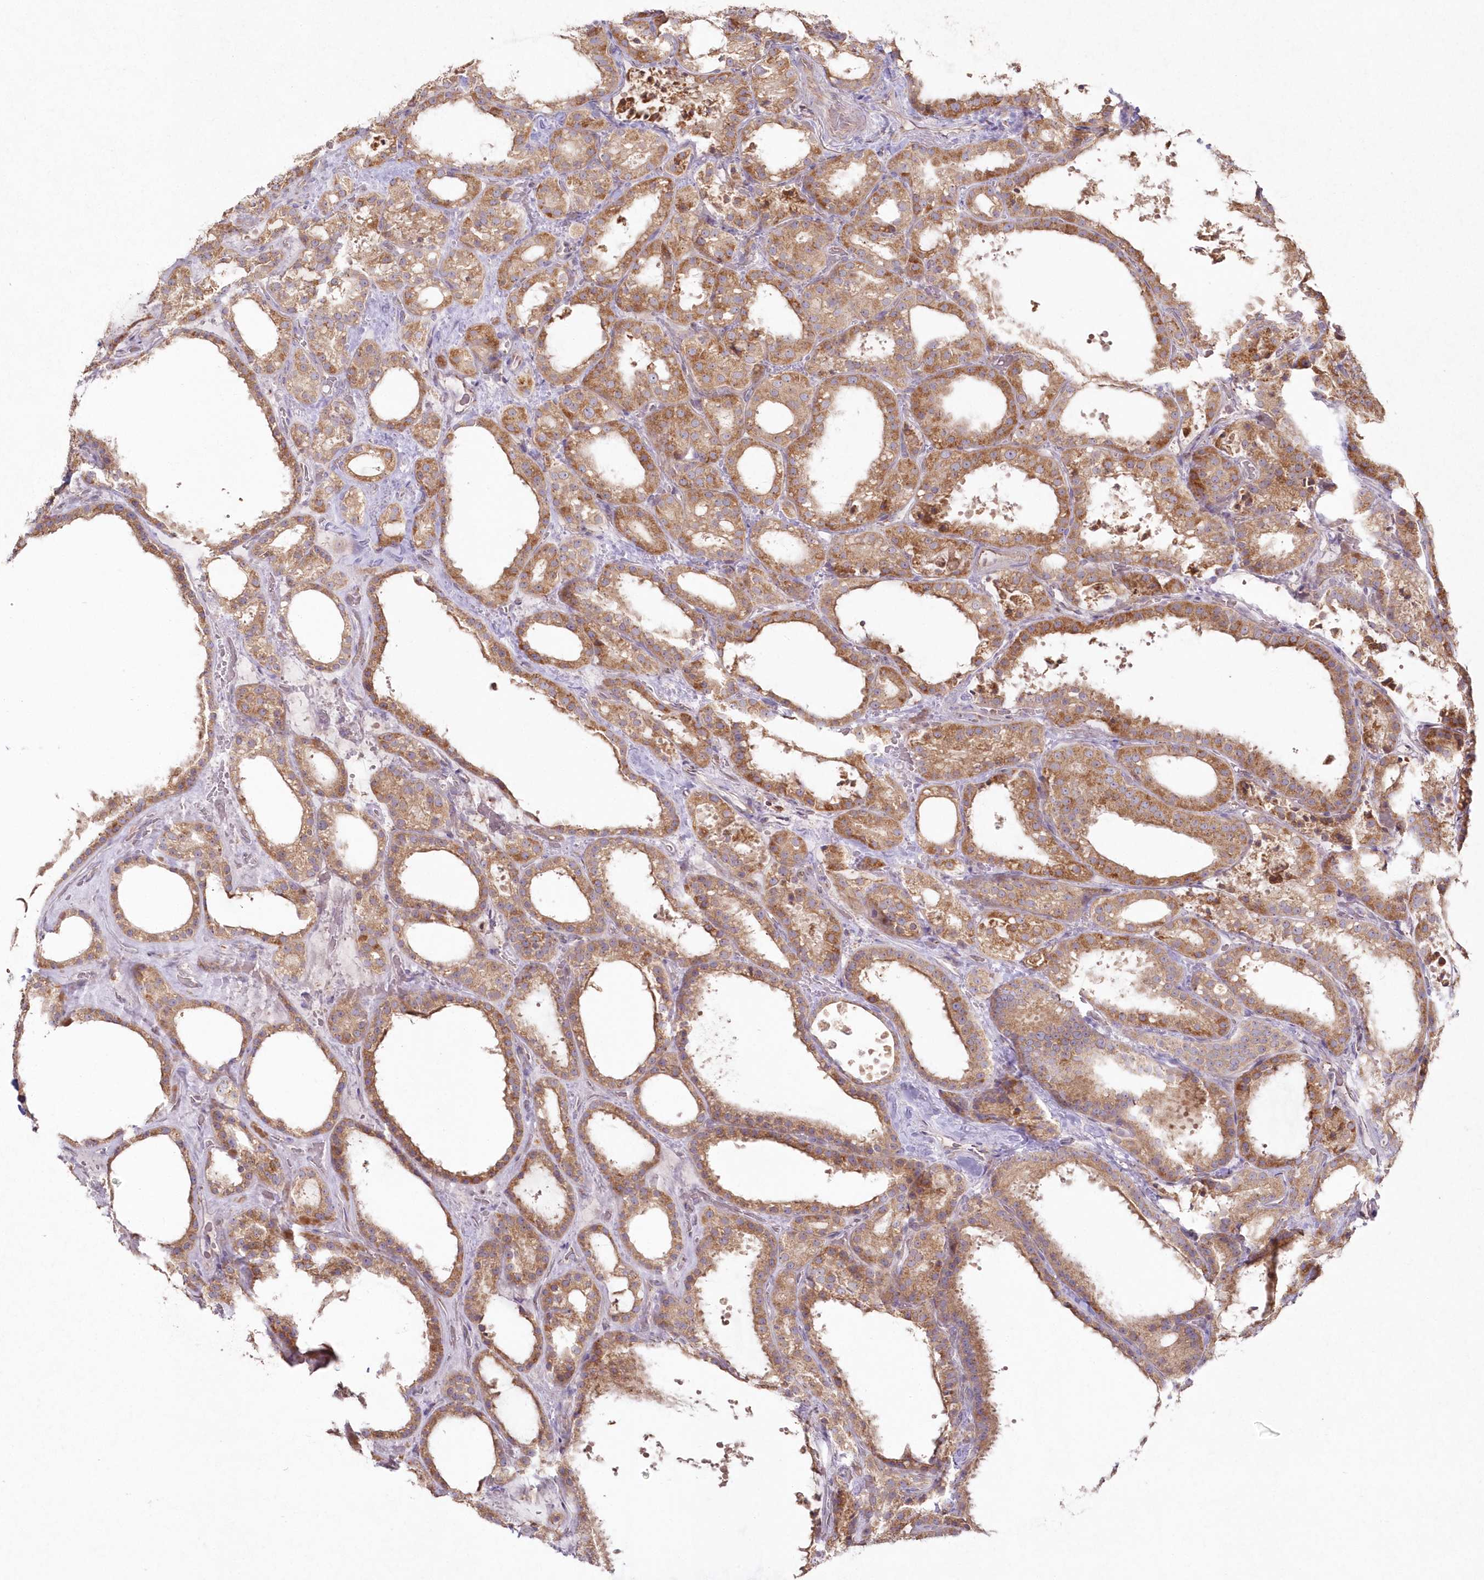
{"staining": {"intensity": "moderate", "quantity": ">75%", "location": "cytoplasmic/membranous"}, "tissue": "thyroid cancer", "cell_type": "Tumor cells", "image_type": "cancer", "snomed": [{"axis": "morphology", "description": "Papillary adenocarcinoma, NOS"}, {"axis": "topography", "description": "Thyroid gland"}], "caption": "A histopathology image of human thyroid cancer (papillary adenocarcinoma) stained for a protein reveals moderate cytoplasmic/membranous brown staining in tumor cells.", "gene": "ARSB", "patient": {"sex": "male", "age": 77}}